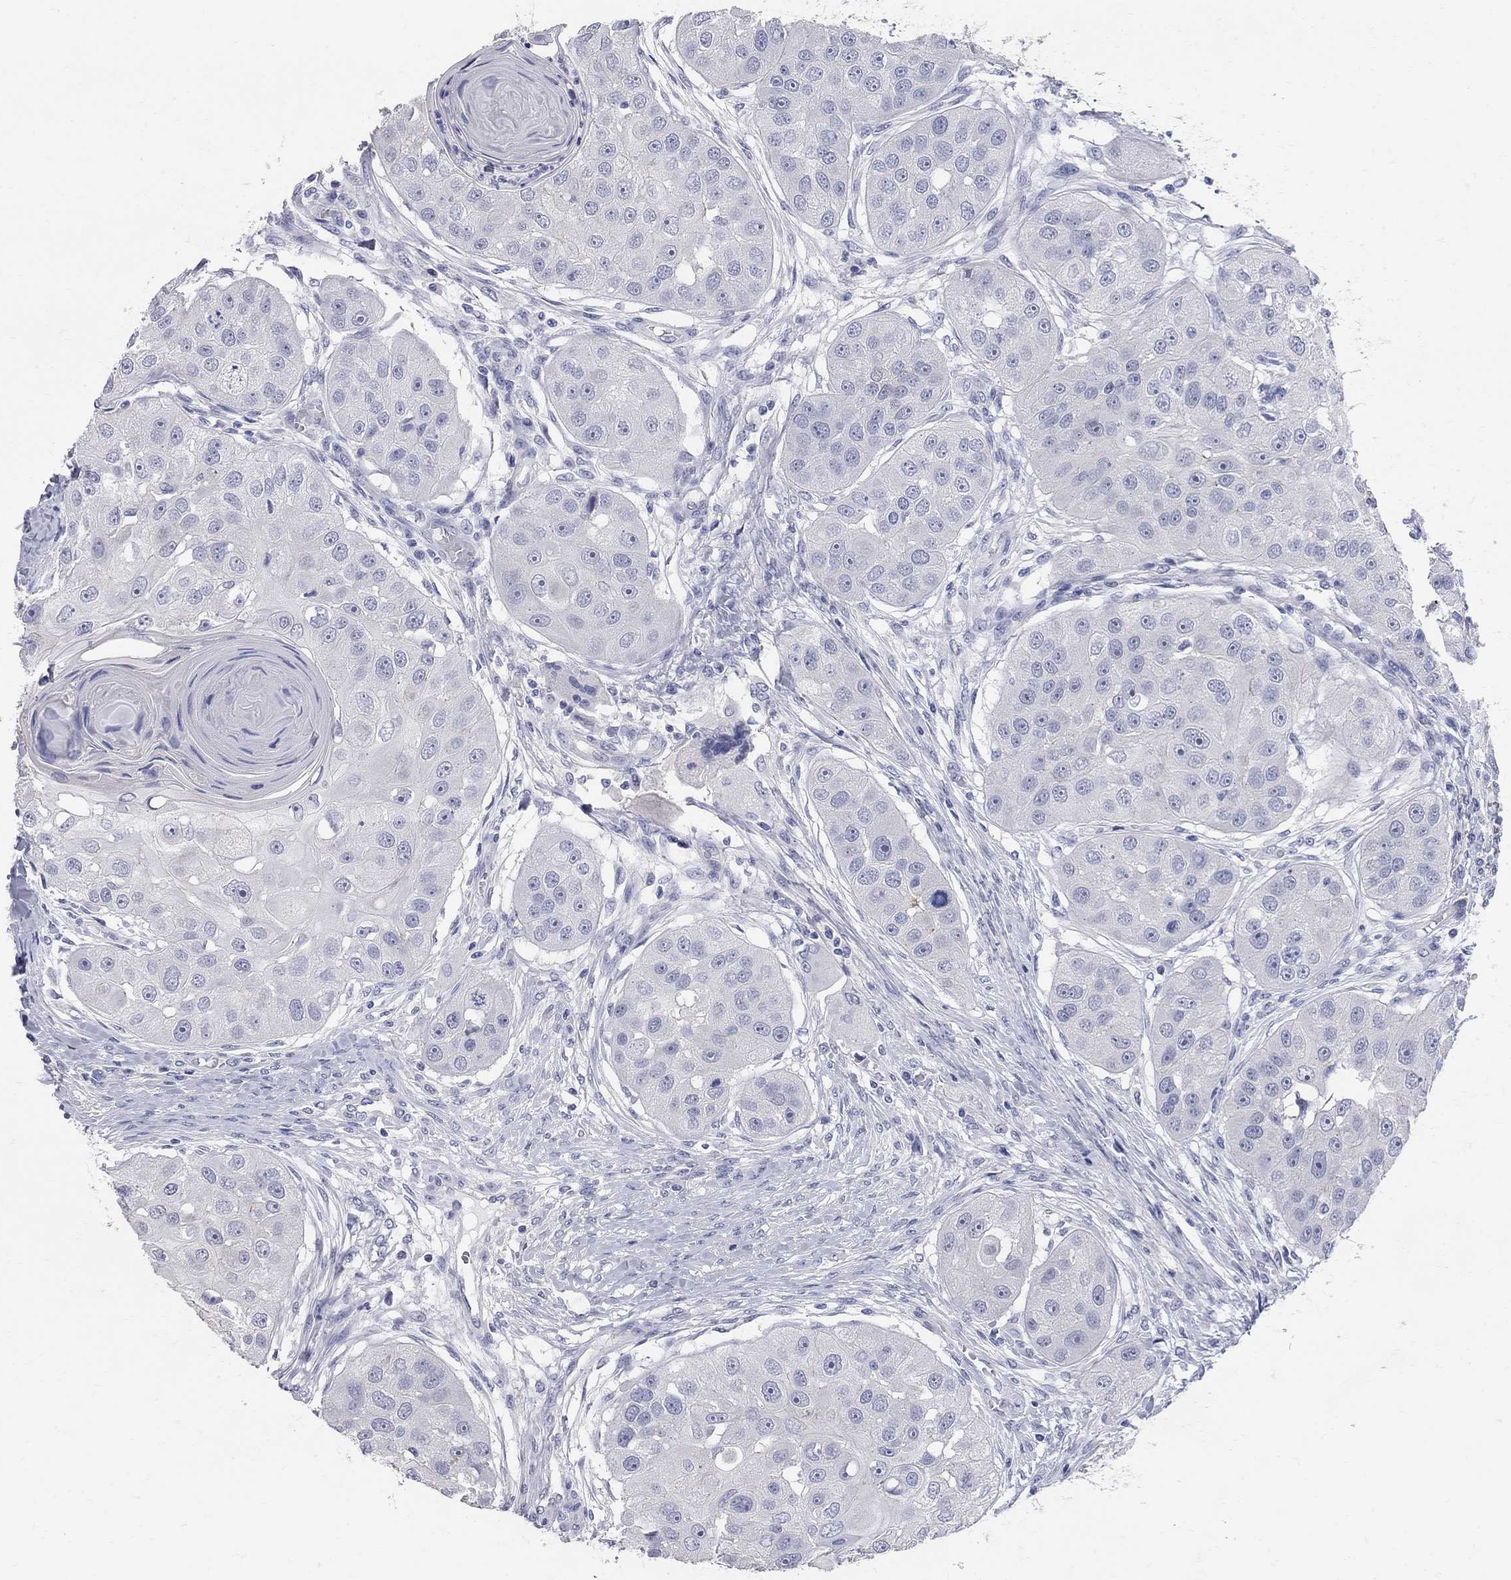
{"staining": {"intensity": "negative", "quantity": "none", "location": "none"}, "tissue": "head and neck cancer", "cell_type": "Tumor cells", "image_type": "cancer", "snomed": [{"axis": "morphology", "description": "Normal tissue, NOS"}, {"axis": "morphology", "description": "Squamous cell carcinoma, NOS"}, {"axis": "topography", "description": "Skeletal muscle"}, {"axis": "topography", "description": "Head-Neck"}], "caption": "The photomicrograph displays no significant staining in tumor cells of head and neck cancer.", "gene": "AOX1", "patient": {"sex": "male", "age": 51}}